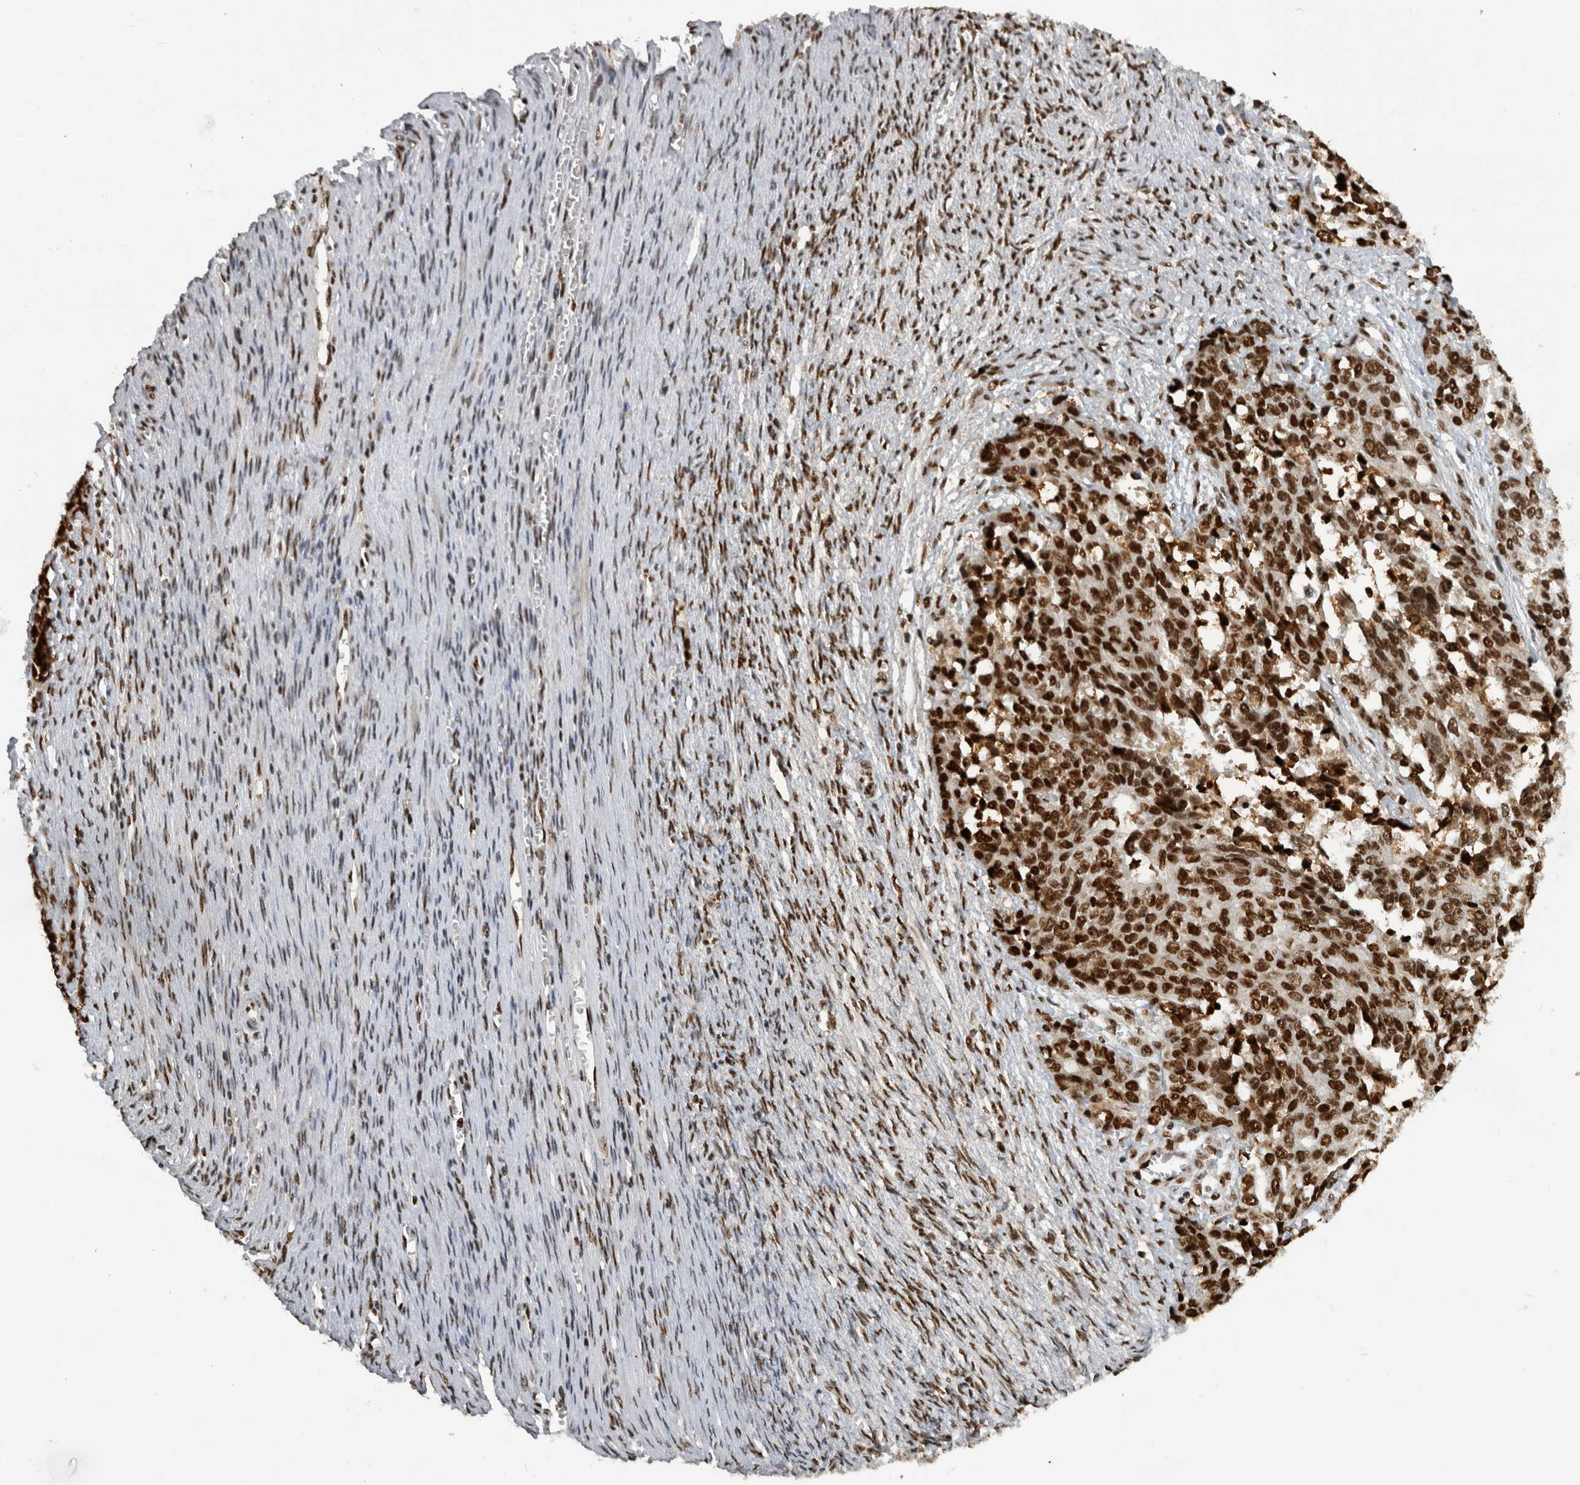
{"staining": {"intensity": "strong", "quantity": ">75%", "location": "nuclear"}, "tissue": "ovarian cancer", "cell_type": "Tumor cells", "image_type": "cancer", "snomed": [{"axis": "morphology", "description": "Cystadenocarcinoma, serous, NOS"}, {"axis": "topography", "description": "Ovary"}], "caption": "Human ovarian cancer stained with a protein marker shows strong staining in tumor cells.", "gene": "ZSCAN2", "patient": {"sex": "female", "age": 44}}